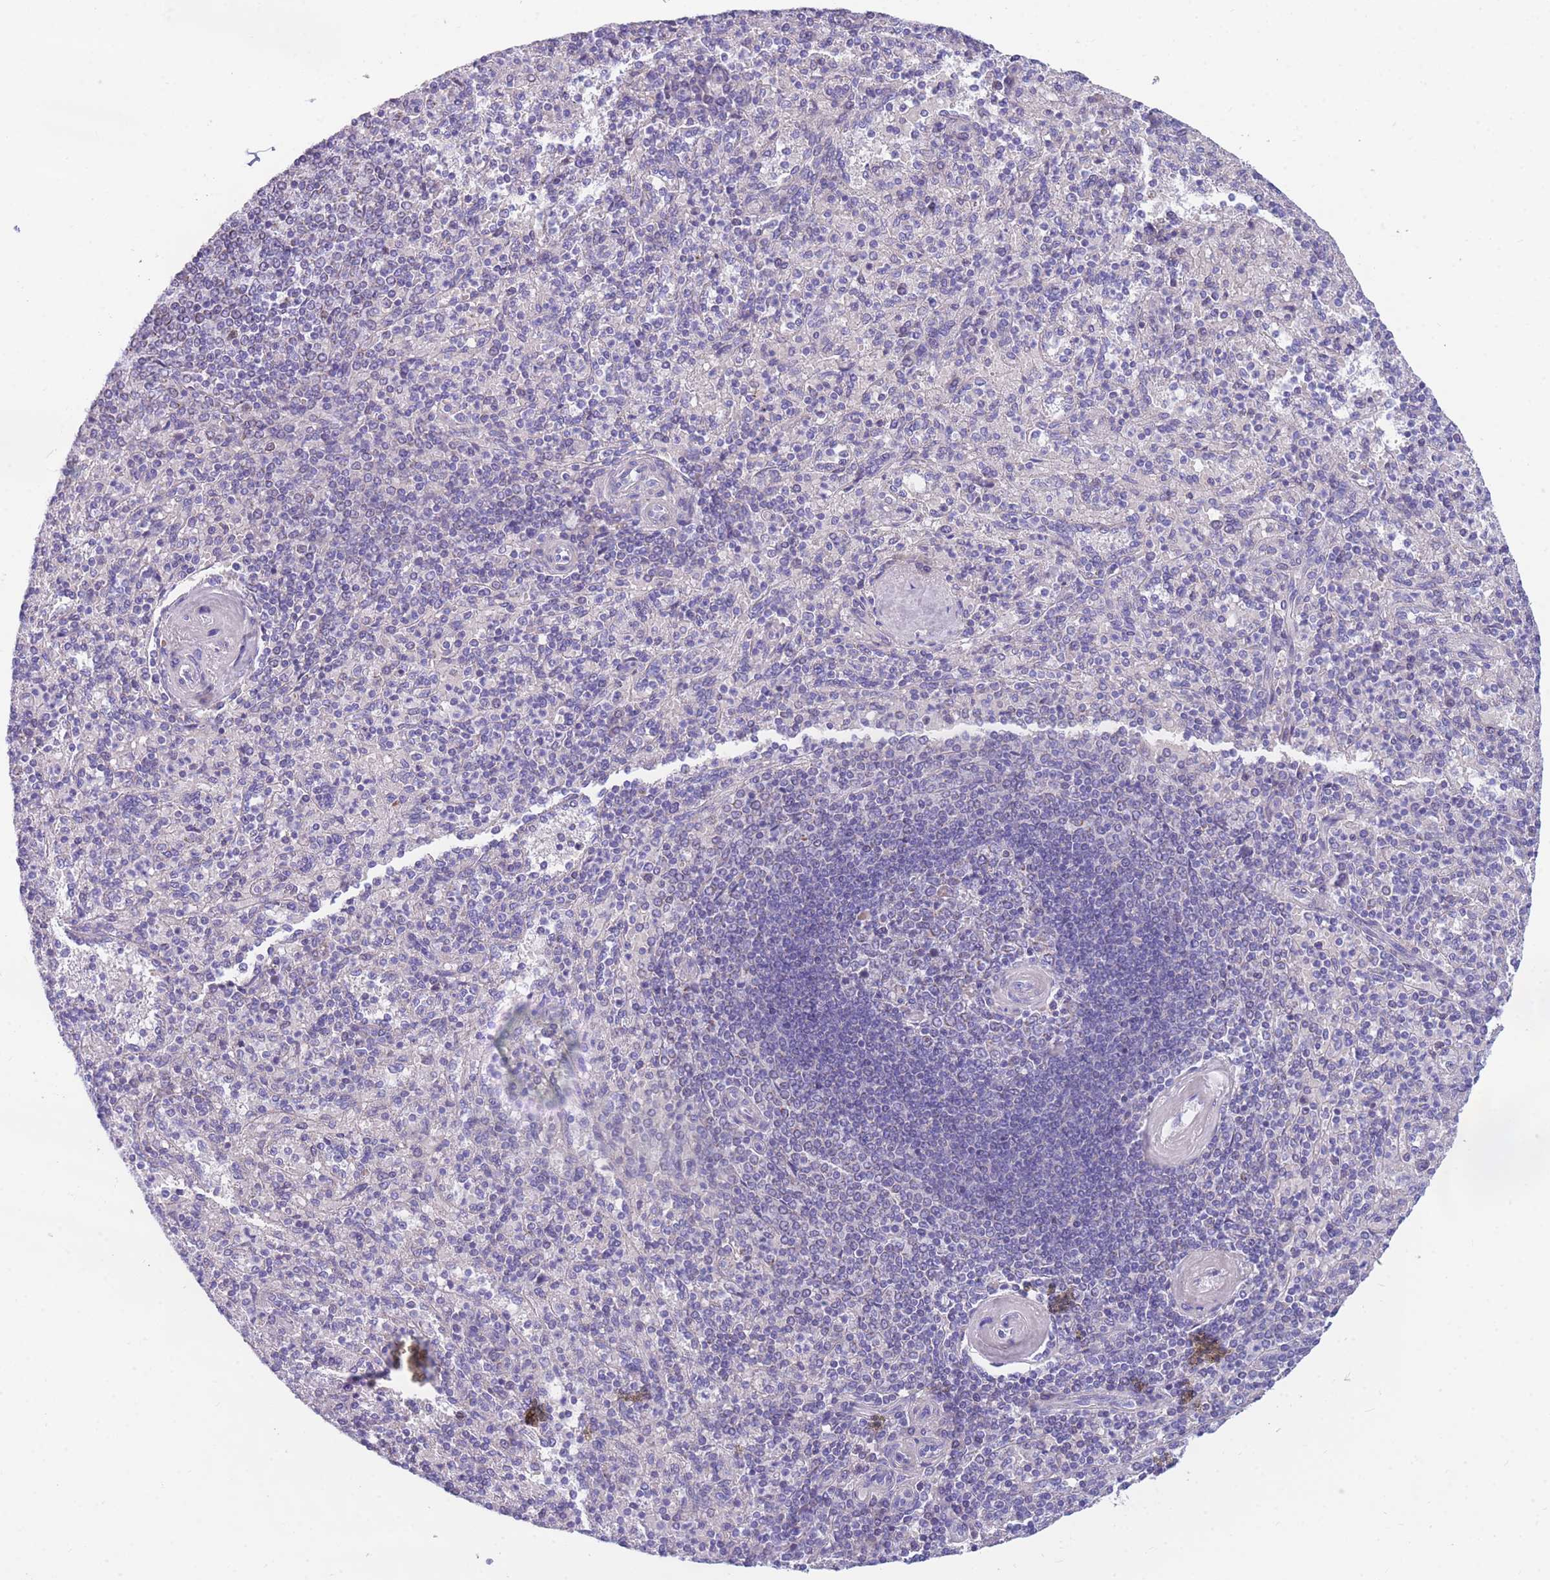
{"staining": {"intensity": "negative", "quantity": "none", "location": "none"}, "tissue": "spleen", "cell_type": "Cells in red pulp", "image_type": "normal", "snomed": [{"axis": "morphology", "description": "Normal tissue, NOS"}, {"axis": "topography", "description": "Spleen"}], "caption": "Cells in red pulp show no significant staining in benign spleen. Brightfield microscopy of immunohistochemistry (IHC) stained with DAB (3,3'-diaminobenzidine) (brown) and hematoxylin (blue), captured at high magnification.", "gene": "DHRS11", "patient": {"sex": "male", "age": 82}}